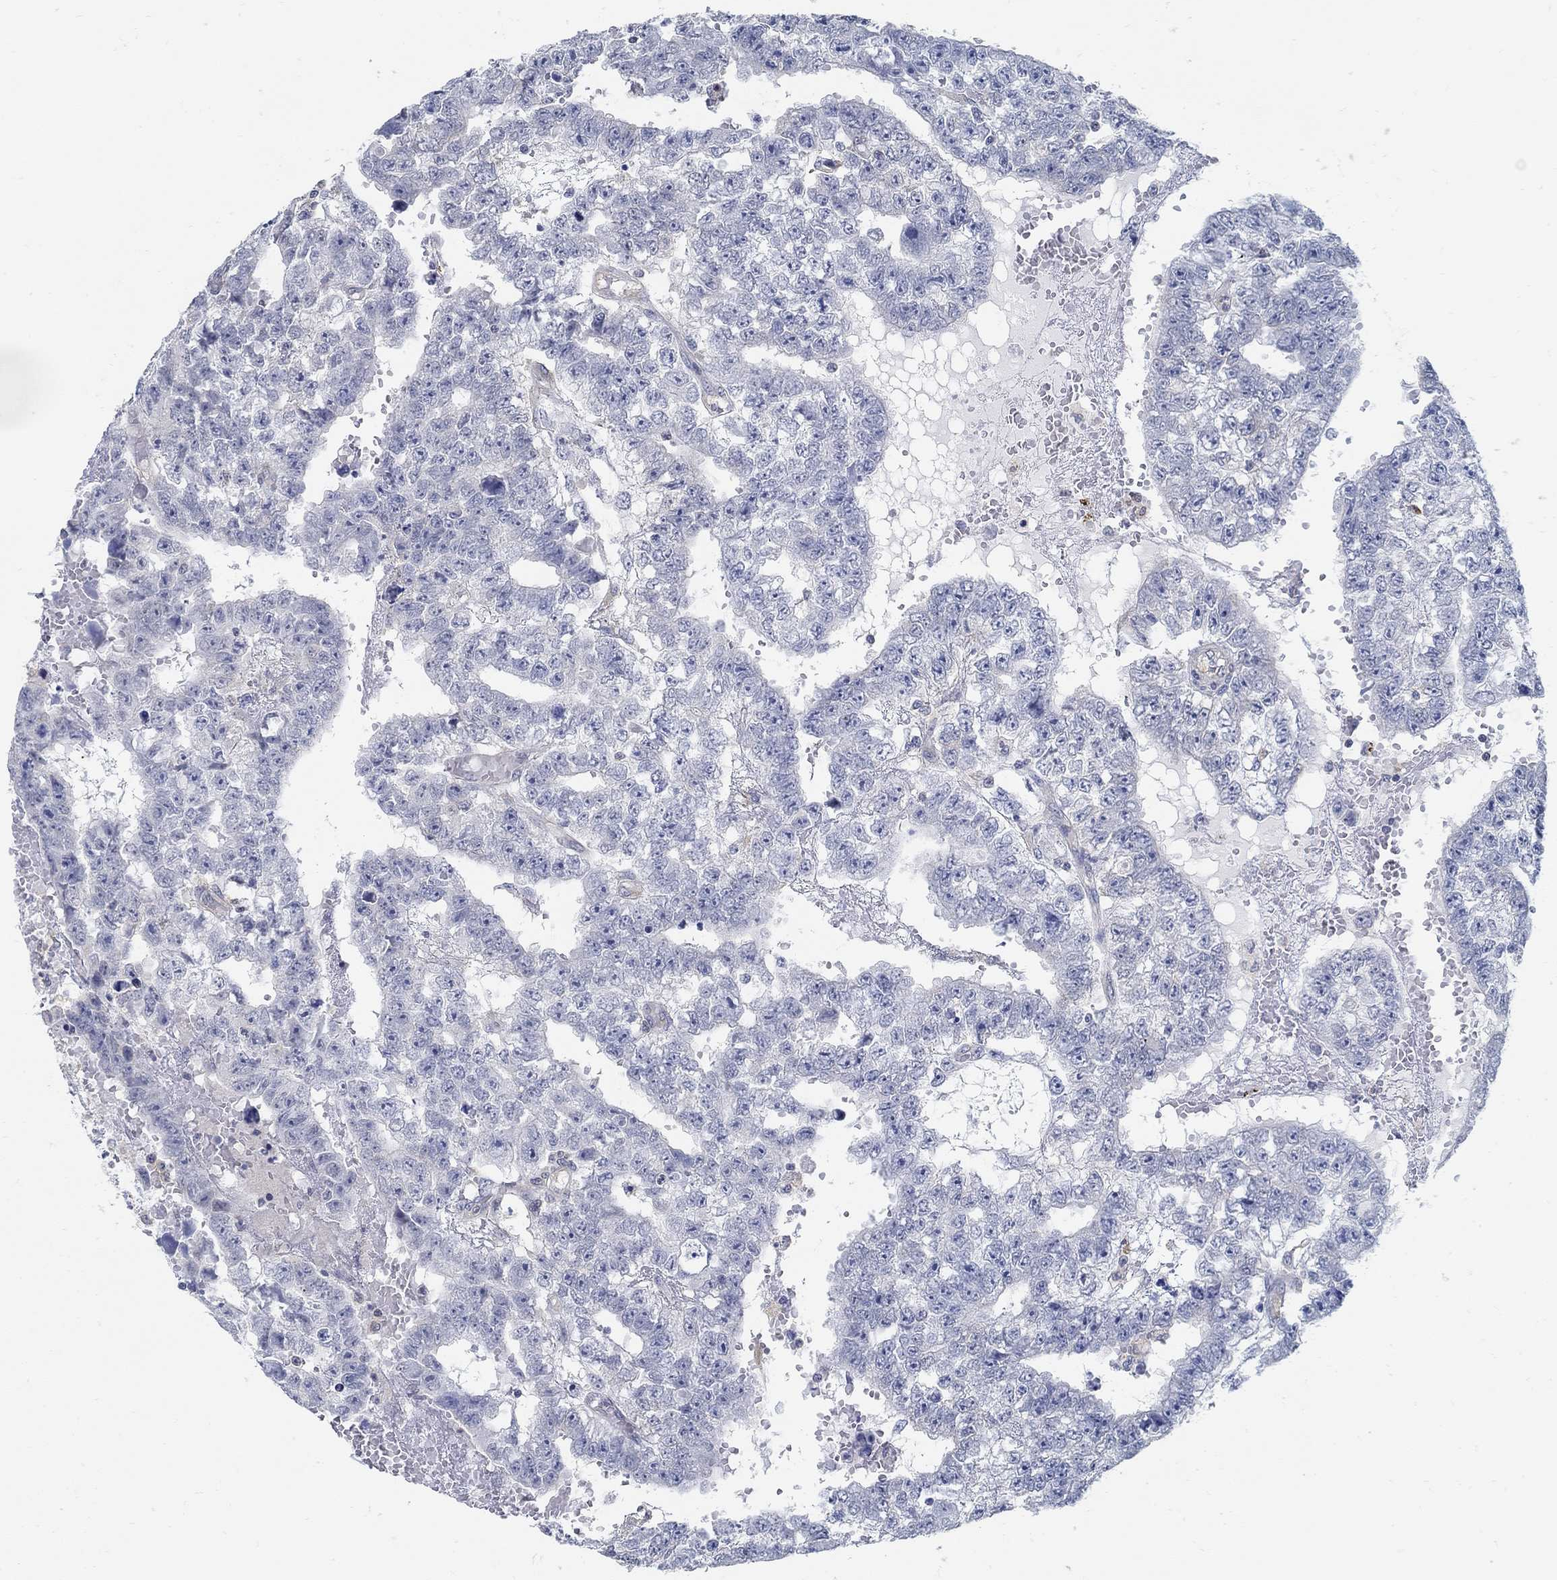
{"staining": {"intensity": "negative", "quantity": "none", "location": "none"}, "tissue": "testis cancer", "cell_type": "Tumor cells", "image_type": "cancer", "snomed": [{"axis": "morphology", "description": "Carcinoma, Embryonal, NOS"}, {"axis": "topography", "description": "Testis"}], "caption": "Image shows no protein positivity in tumor cells of testis cancer (embryonal carcinoma) tissue.", "gene": "PCDH11X", "patient": {"sex": "male", "age": 25}}